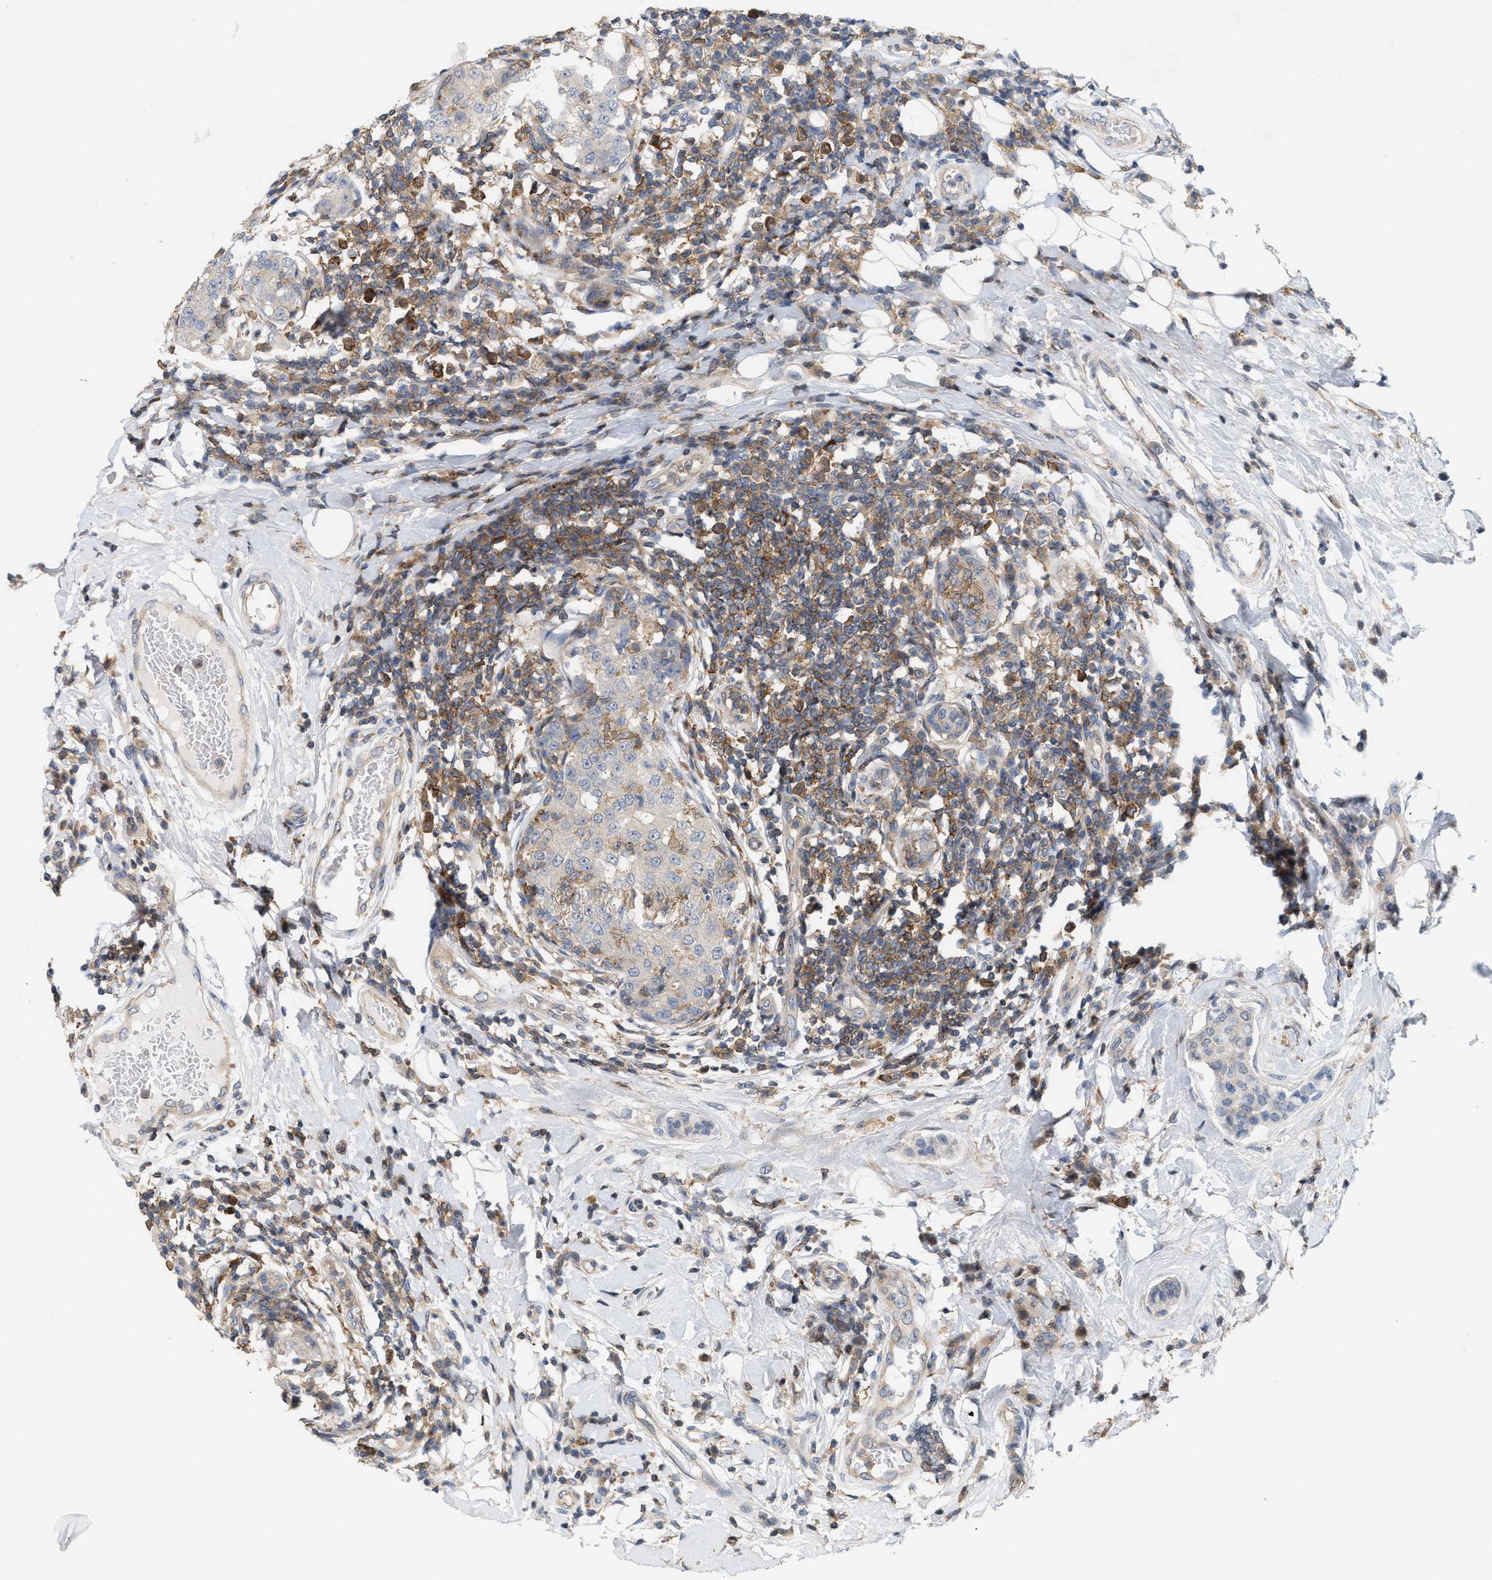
{"staining": {"intensity": "negative", "quantity": "none", "location": "none"}, "tissue": "breast cancer", "cell_type": "Tumor cells", "image_type": "cancer", "snomed": [{"axis": "morphology", "description": "Duct carcinoma"}, {"axis": "topography", "description": "Breast"}], "caption": "IHC photomicrograph of neoplastic tissue: breast intraductal carcinoma stained with DAB displays no significant protein positivity in tumor cells.", "gene": "DBNL", "patient": {"sex": "female", "age": 27}}